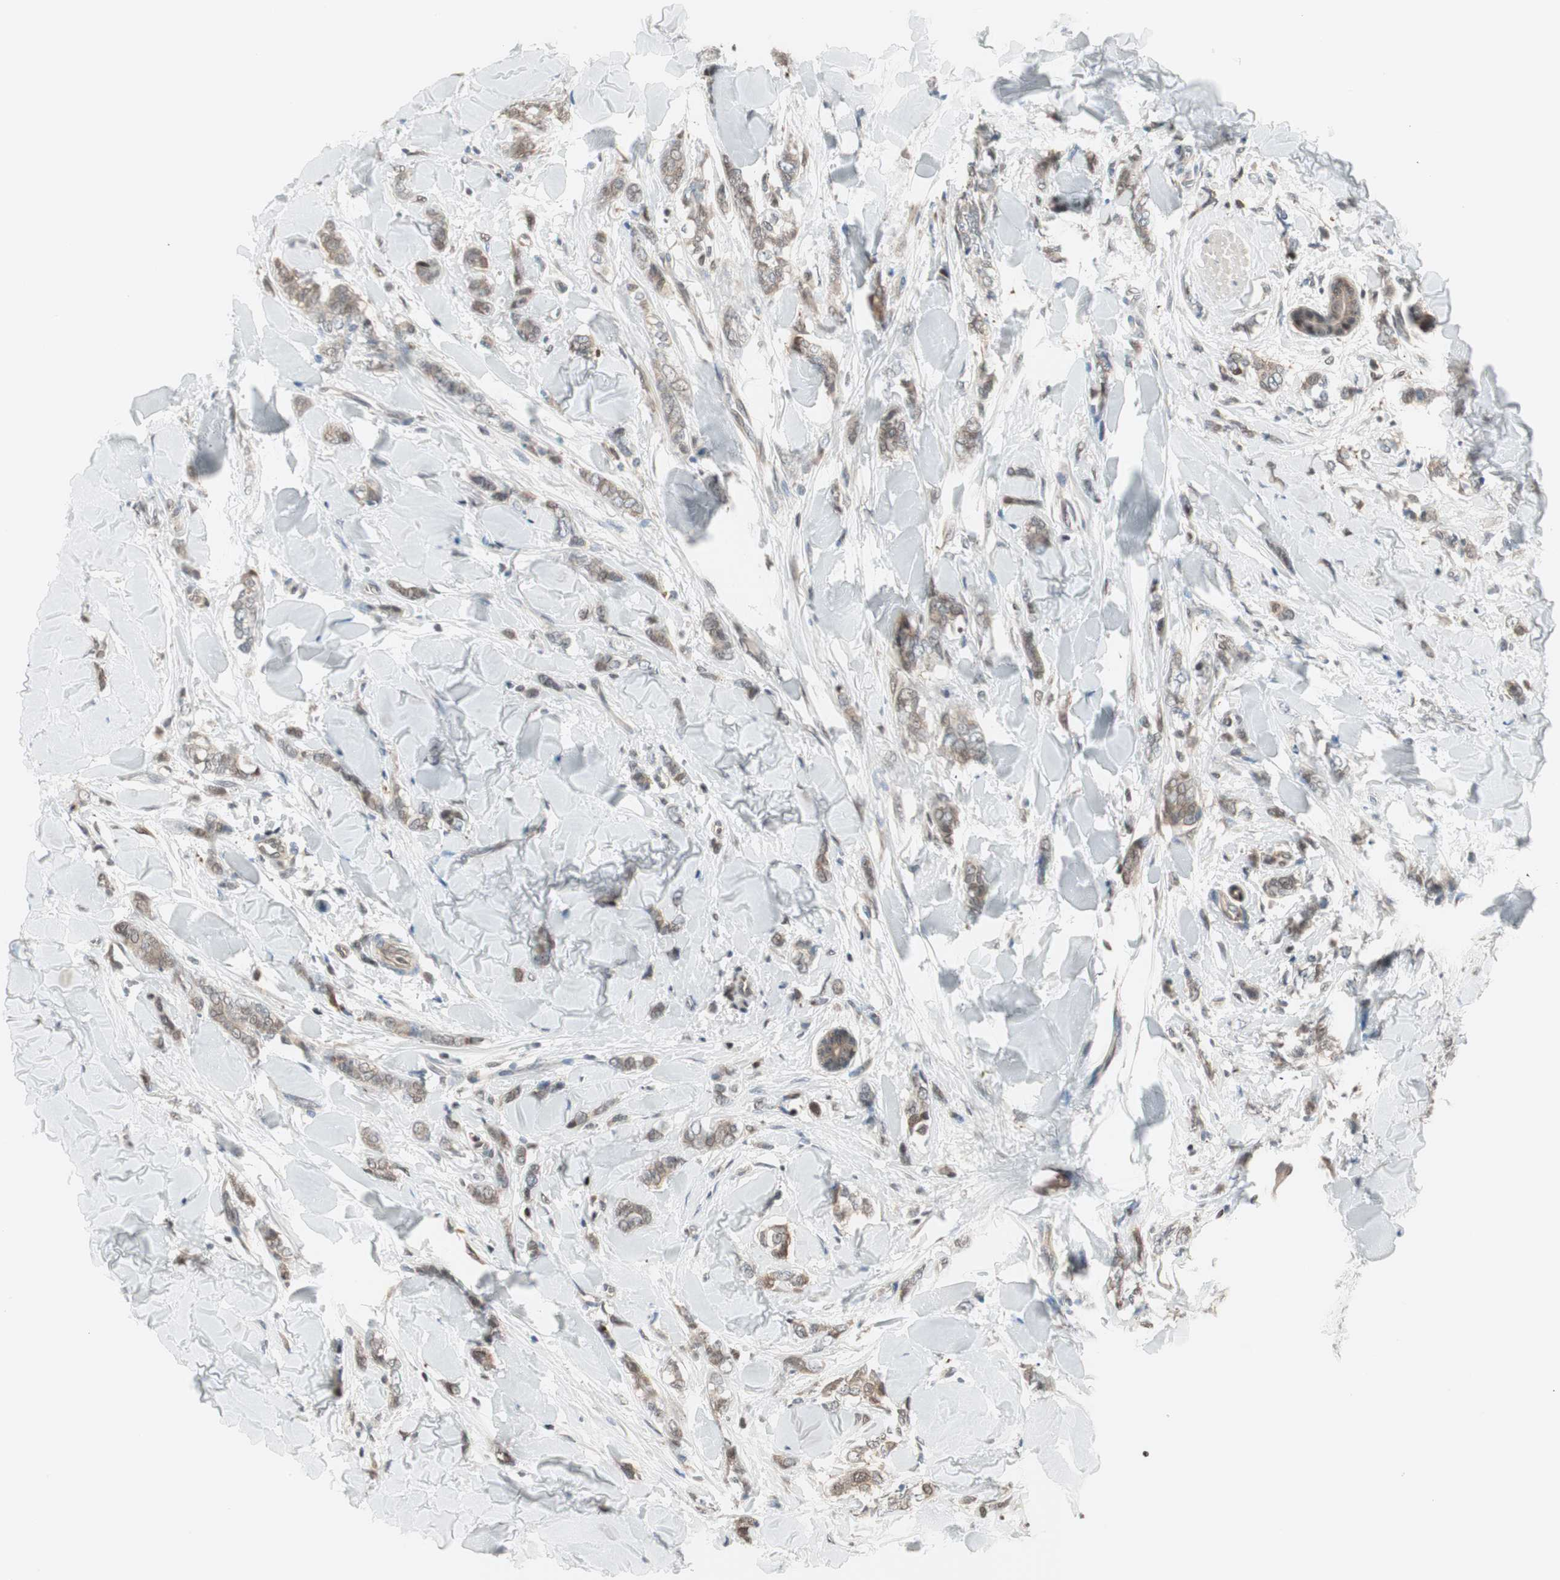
{"staining": {"intensity": "moderate", "quantity": ">75%", "location": "cytoplasmic/membranous"}, "tissue": "breast cancer", "cell_type": "Tumor cells", "image_type": "cancer", "snomed": [{"axis": "morphology", "description": "Lobular carcinoma"}, {"axis": "topography", "description": "Skin"}, {"axis": "topography", "description": "Breast"}], "caption": "IHC image of neoplastic tissue: breast cancer stained using immunohistochemistry (IHC) displays medium levels of moderate protein expression localized specifically in the cytoplasmic/membranous of tumor cells, appearing as a cytoplasmic/membranous brown color.", "gene": "LONP2", "patient": {"sex": "female", "age": 46}}